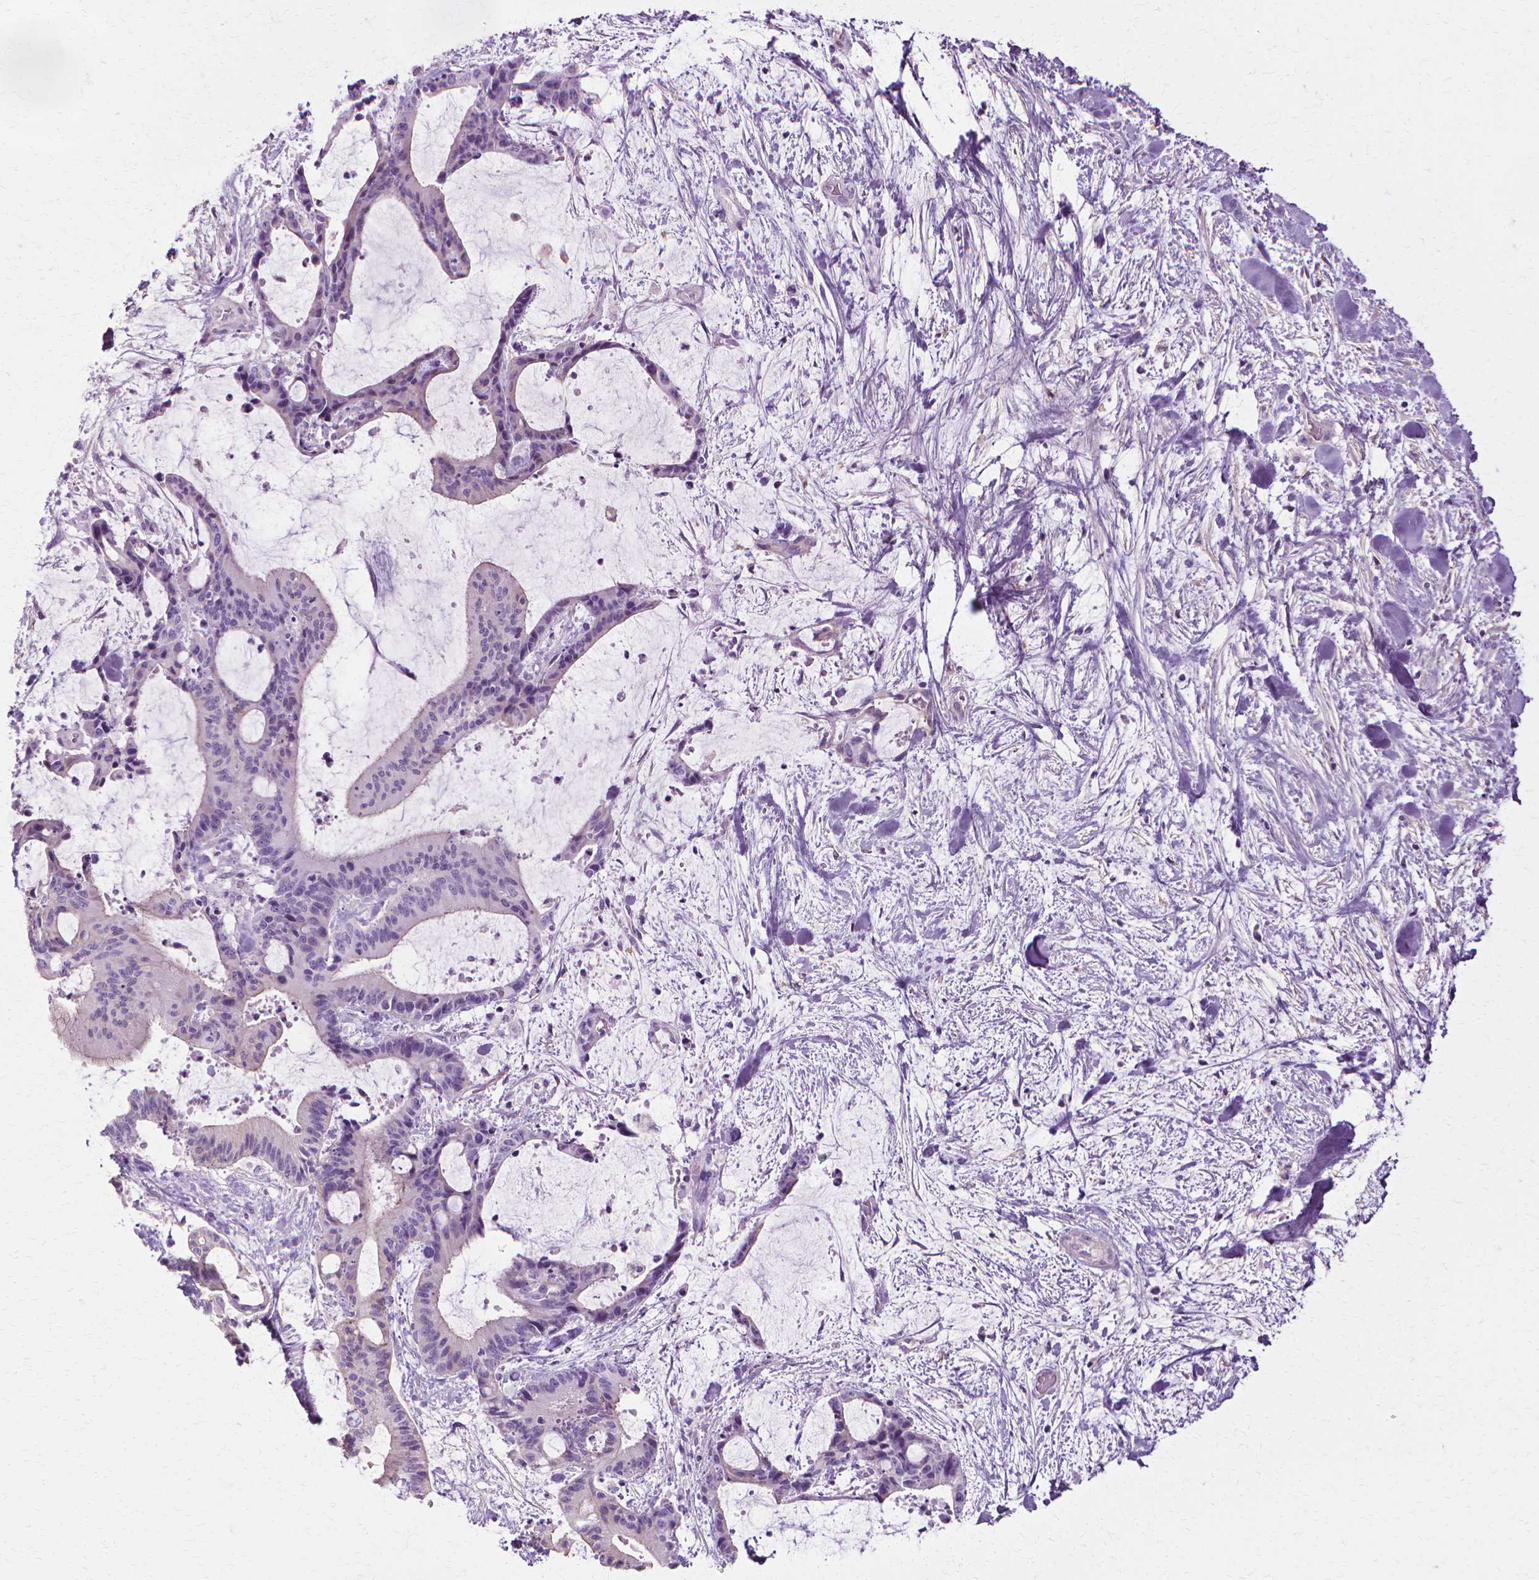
{"staining": {"intensity": "negative", "quantity": "none", "location": "none"}, "tissue": "liver cancer", "cell_type": "Tumor cells", "image_type": "cancer", "snomed": [{"axis": "morphology", "description": "Cholangiocarcinoma"}, {"axis": "topography", "description": "Liver"}], "caption": "IHC histopathology image of liver cancer stained for a protein (brown), which demonstrates no staining in tumor cells. The staining was performed using DAB (3,3'-diaminobenzidine) to visualize the protein expression in brown, while the nuclei were stained in blue with hematoxylin (Magnification: 20x).", "gene": "CFAP157", "patient": {"sex": "female", "age": 73}}